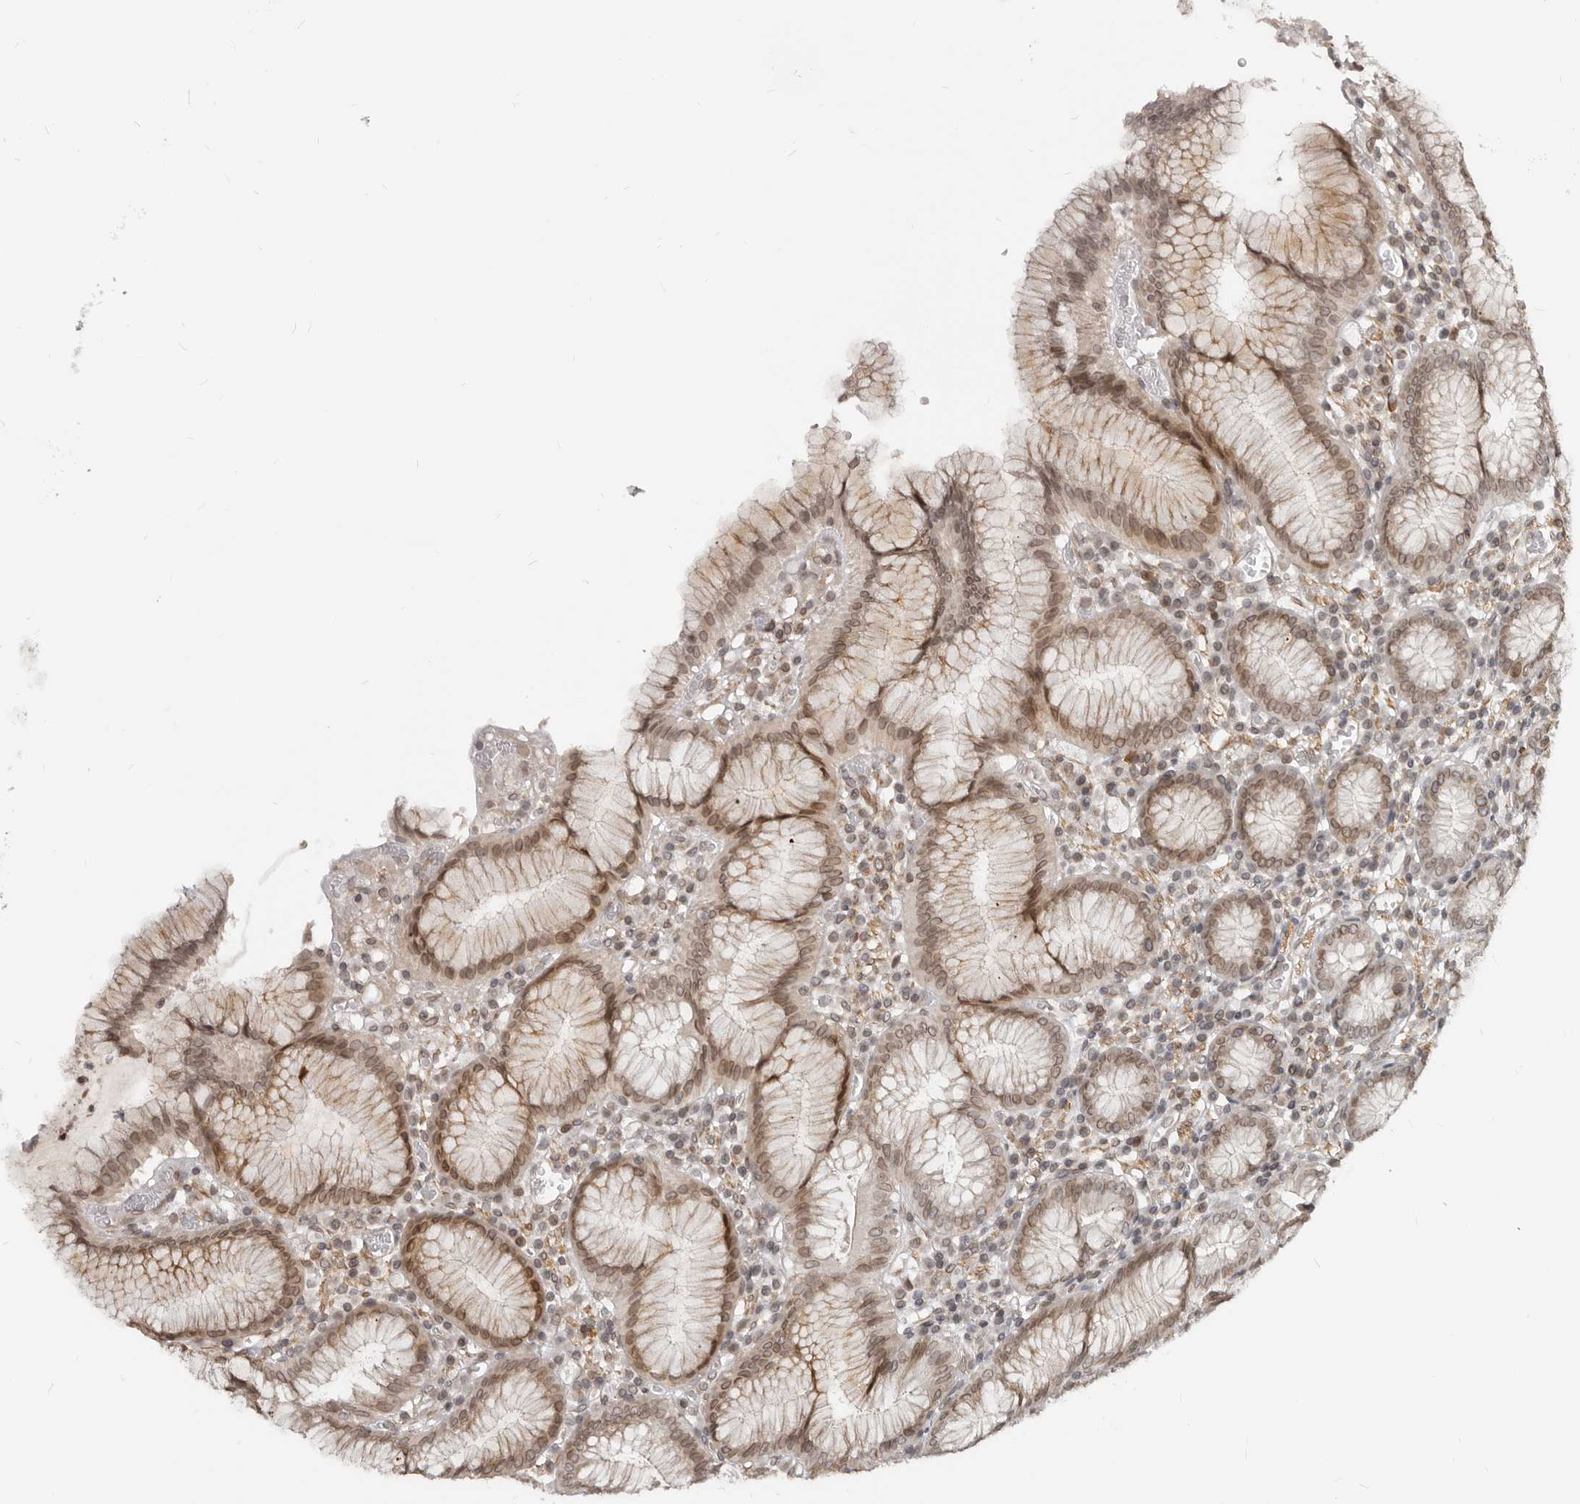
{"staining": {"intensity": "moderate", "quantity": ">75%", "location": "cytoplasmic/membranous,nuclear"}, "tissue": "stomach", "cell_type": "Glandular cells", "image_type": "normal", "snomed": [{"axis": "morphology", "description": "Normal tissue, NOS"}, {"axis": "topography", "description": "Stomach"}], "caption": "This is an image of immunohistochemistry (IHC) staining of unremarkable stomach, which shows moderate expression in the cytoplasmic/membranous,nuclear of glandular cells.", "gene": "NUP153", "patient": {"sex": "male", "age": 55}}